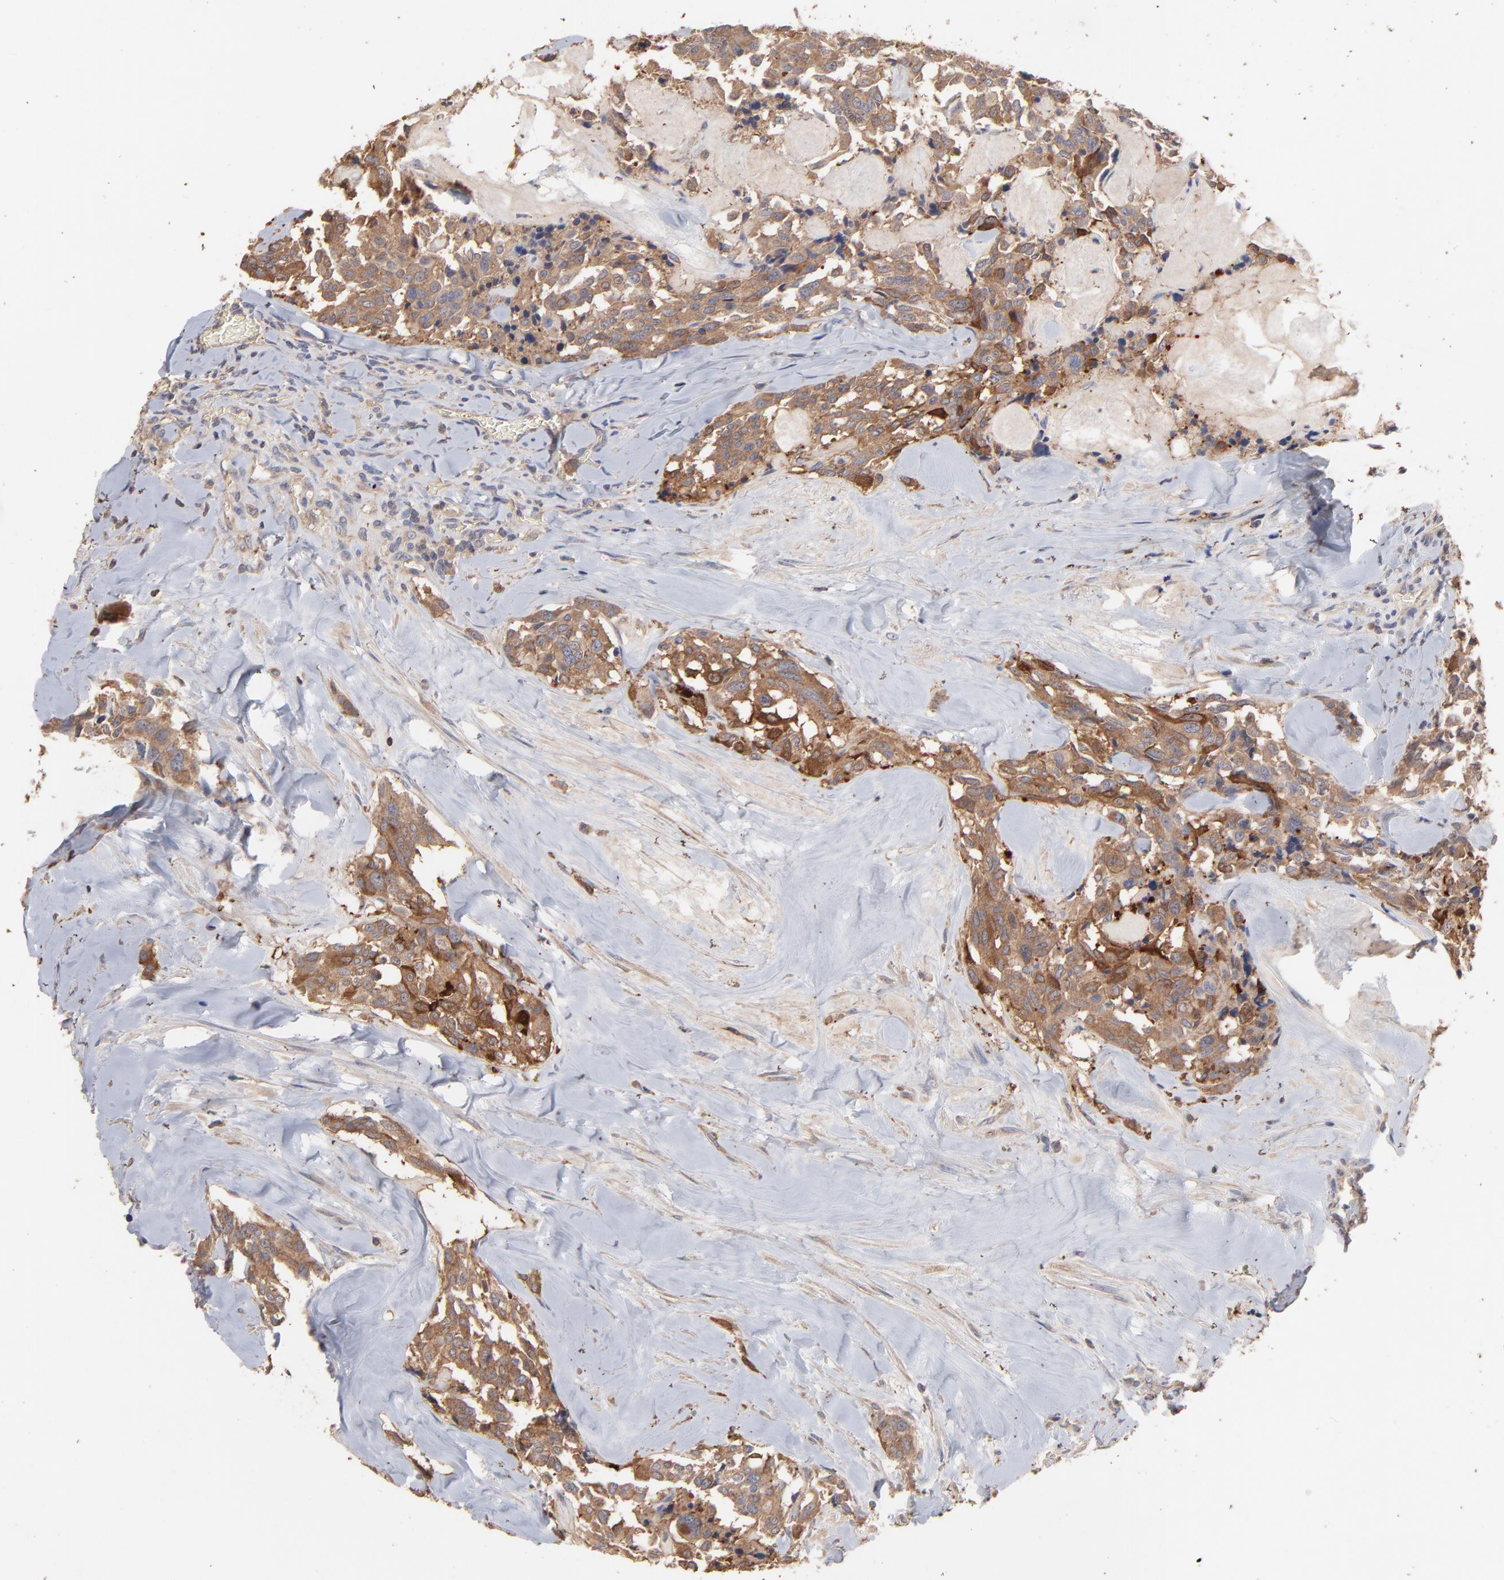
{"staining": {"intensity": "moderate", "quantity": ">75%", "location": "cytoplasmic/membranous"}, "tissue": "thyroid cancer", "cell_type": "Tumor cells", "image_type": "cancer", "snomed": [{"axis": "morphology", "description": "Carcinoma, NOS"}, {"axis": "morphology", "description": "Carcinoid, malignant, NOS"}, {"axis": "topography", "description": "Thyroid gland"}], "caption": "Immunohistochemical staining of human thyroid cancer (carcinoma) reveals medium levels of moderate cytoplasmic/membranous positivity in about >75% of tumor cells.", "gene": "TANGO2", "patient": {"sex": "male", "age": 33}}